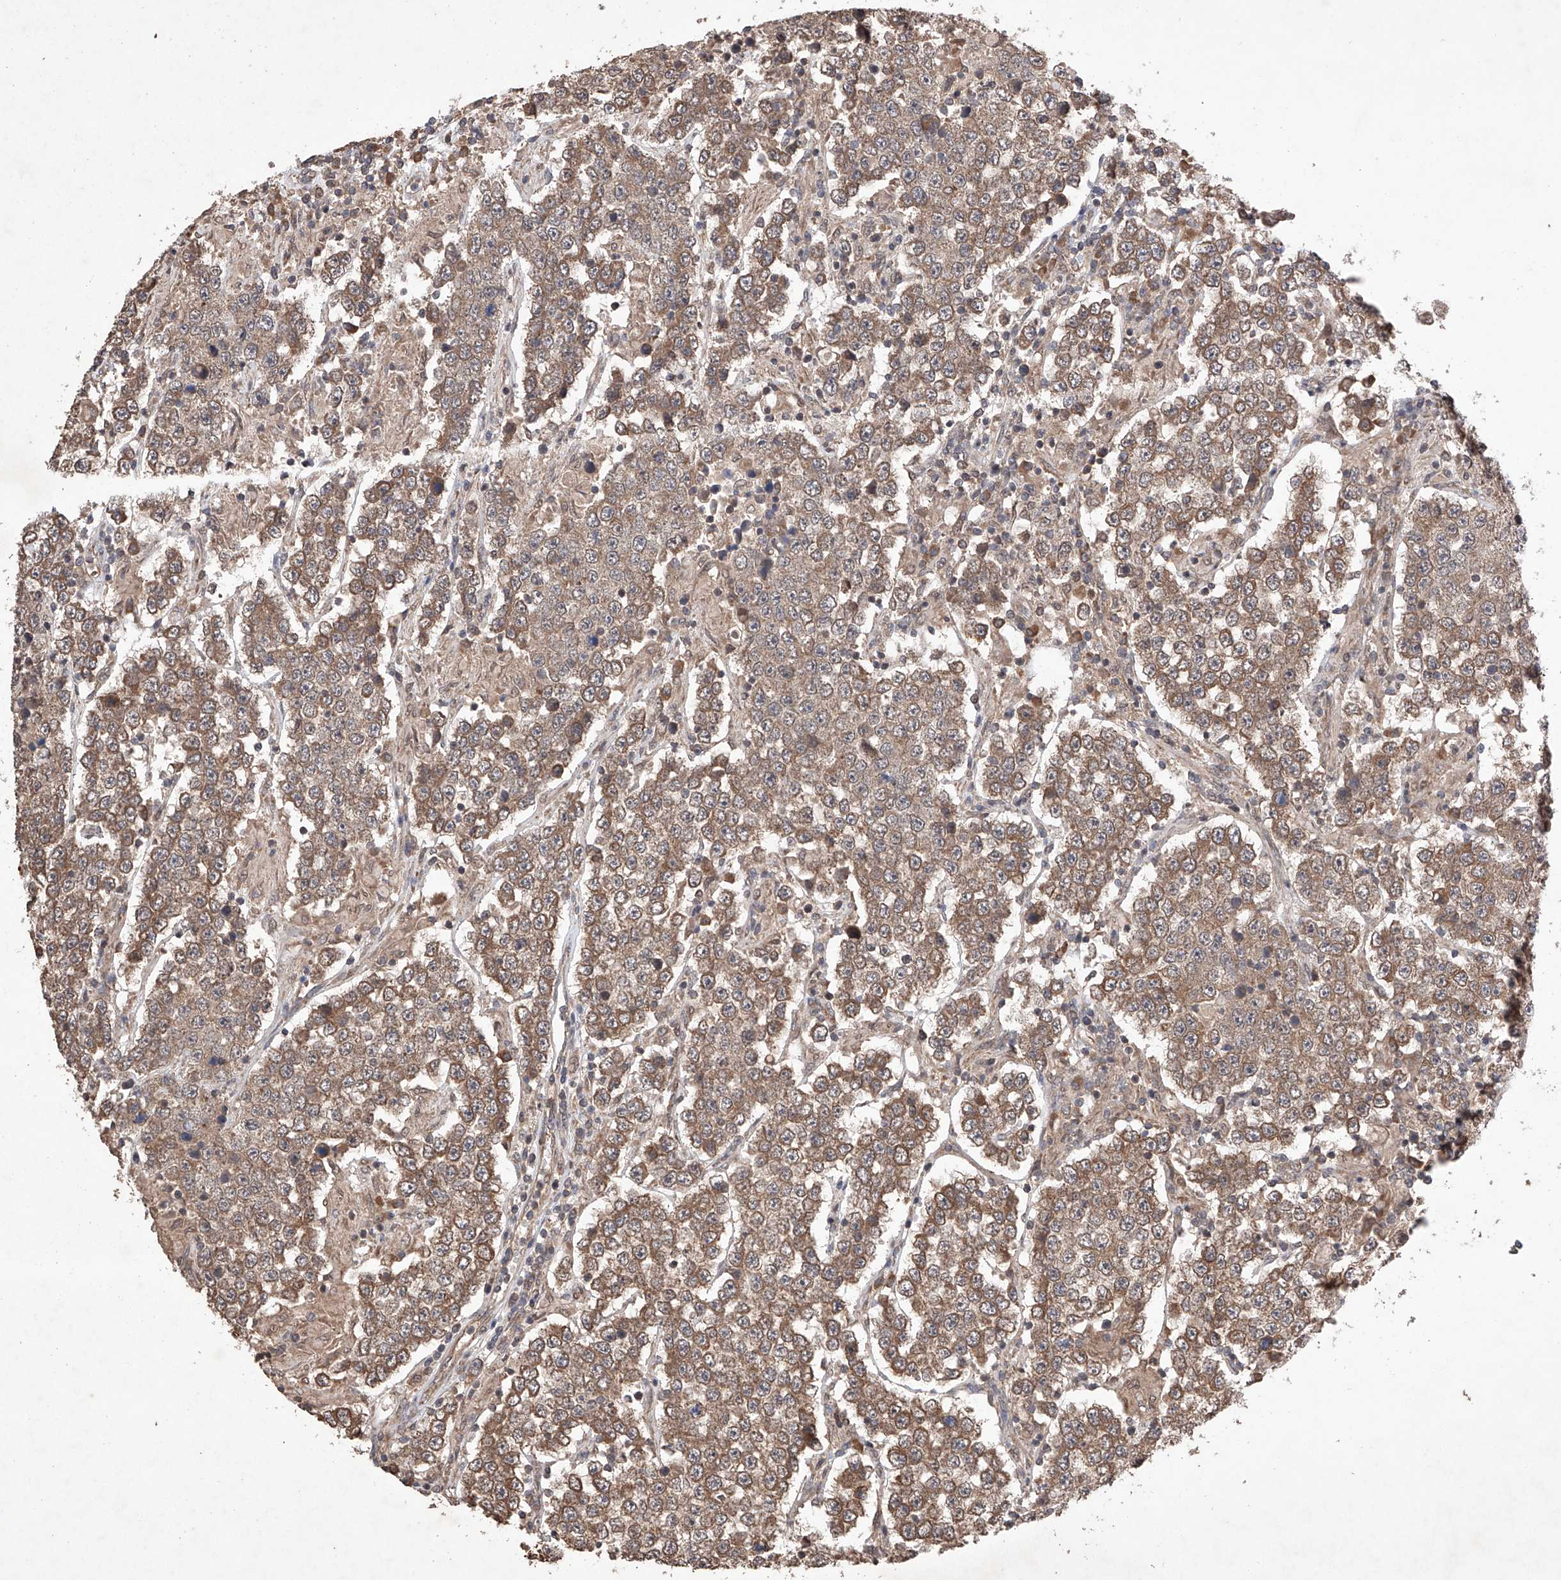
{"staining": {"intensity": "moderate", "quantity": ">75%", "location": "cytoplasmic/membranous"}, "tissue": "testis cancer", "cell_type": "Tumor cells", "image_type": "cancer", "snomed": [{"axis": "morphology", "description": "Normal tissue, NOS"}, {"axis": "morphology", "description": "Urothelial carcinoma, High grade"}, {"axis": "morphology", "description": "Seminoma, NOS"}, {"axis": "morphology", "description": "Carcinoma, Embryonal, NOS"}, {"axis": "topography", "description": "Urinary bladder"}, {"axis": "topography", "description": "Testis"}], "caption": "Immunohistochemistry (IHC) of testis seminoma reveals medium levels of moderate cytoplasmic/membranous staining in approximately >75% of tumor cells. The staining is performed using DAB brown chromogen to label protein expression. The nuclei are counter-stained blue using hematoxylin.", "gene": "LURAP1", "patient": {"sex": "male", "age": 41}}